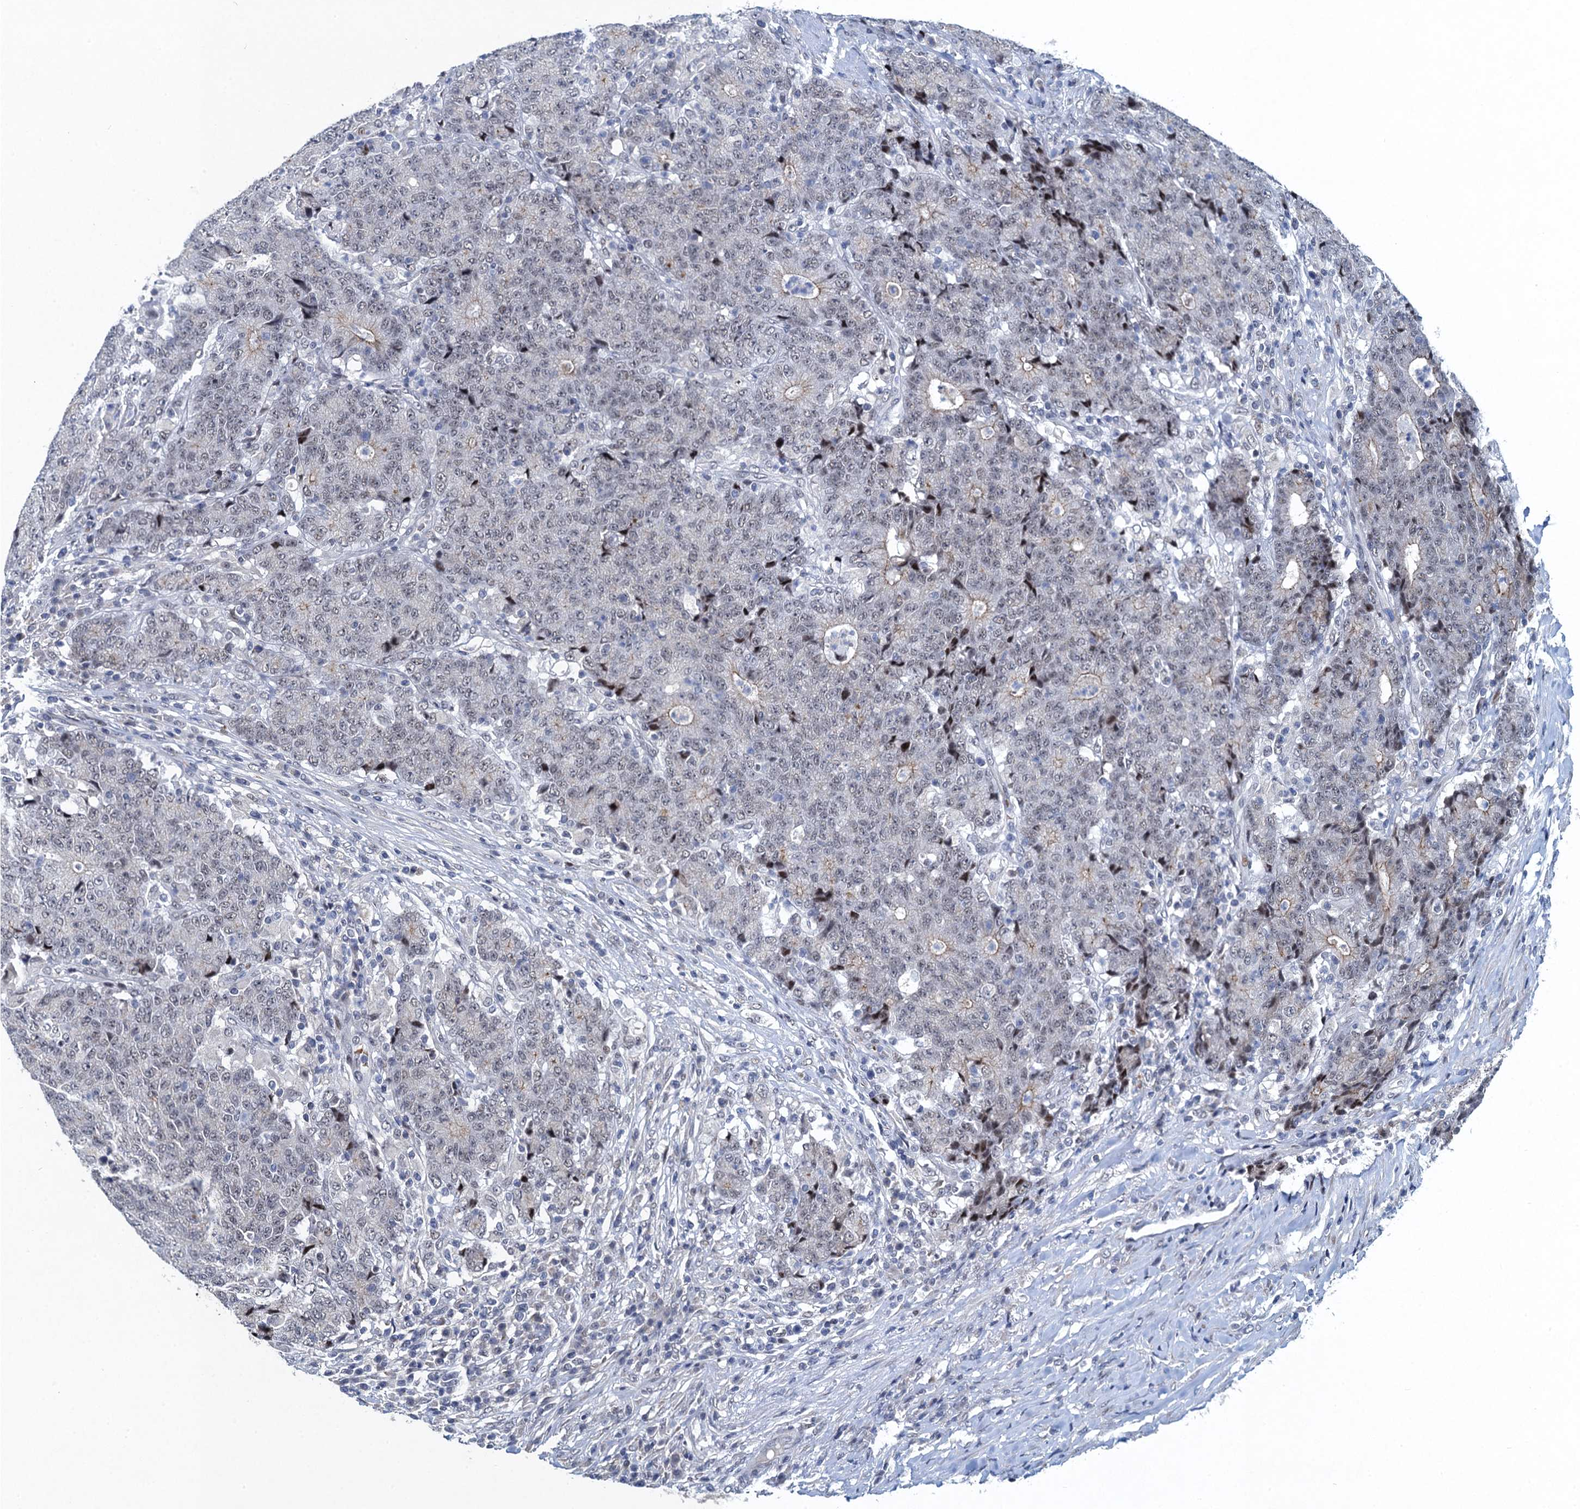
{"staining": {"intensity": "weak", "quantity": "<25%", "location": "nuclear"}, "tissue": "colorectal cancer", "cell_type": "Tumor cells", "image_type": "cancer", "snomed": [{"axis": "morphology", "description": "Adenocarcinoma, NOS"}, {"axis": "topography", "description": "Colon"}], "caption": "IHC histopathology image of human colorectal cancer (adenocarcinoma) stained for a protein (brown), which exhibits no staining in tumor cells.", "gene": "ATOSA", "patient": {"sex": "female", "age": 75}}